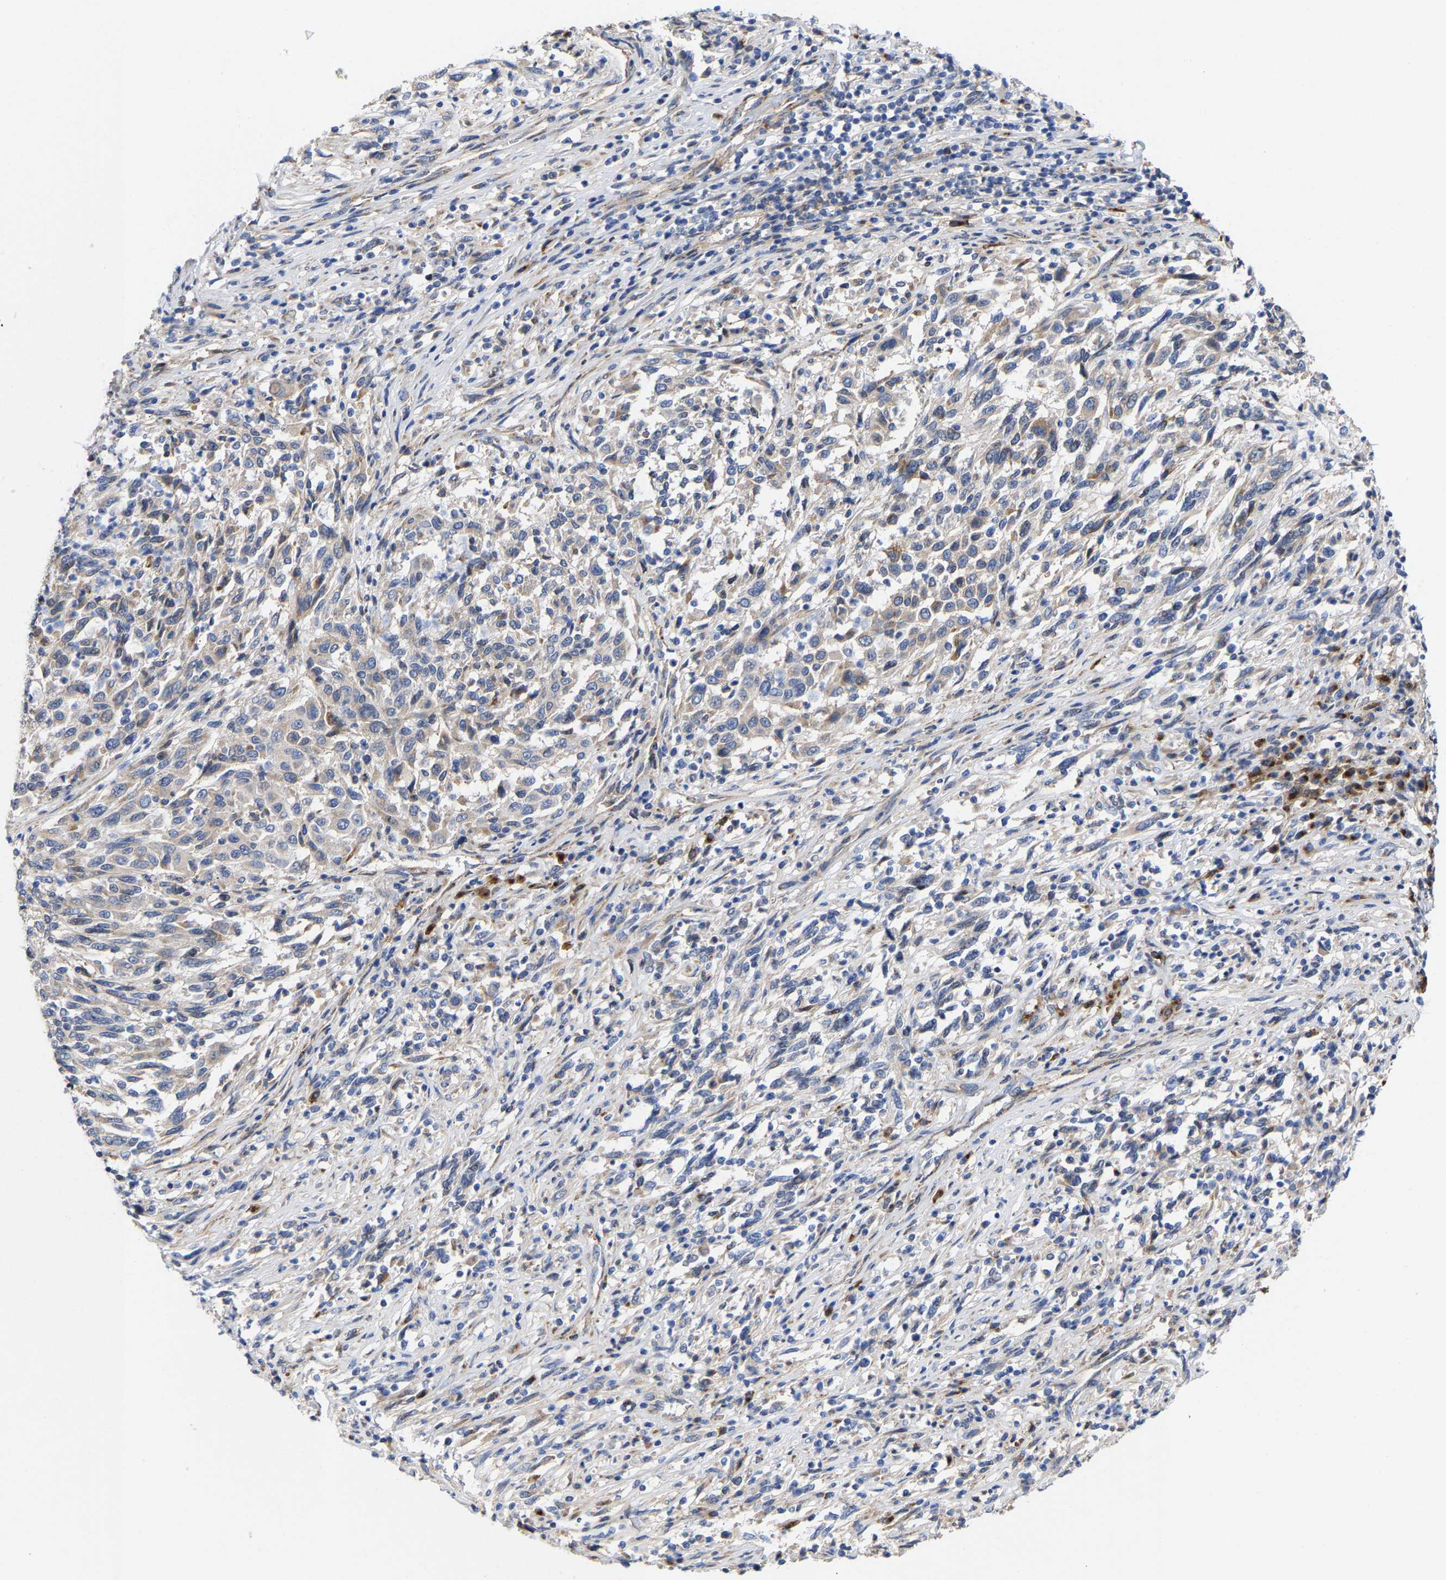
{"staining": {"intensity": "weak", "quantity": "<25%", "location": "cytoplasmic/membranous"}, "tissue": "melanoma", "cell_type": "Tumor cells", "image_type": "cancer", "snomed": [{"axis": "morphology", "description": "Malignant melanoma, Metastatic site"}, {"axis": "topography", "description": "Lymph node"}], "caption": "This photomicrograph is of malignant melanoma (metastatic site) stained with immunohistochemistry (IHC) to label a protein in brown with the nuclei are counter-stained blue. There is no staining in tumor cells.", "gene": "PPP1R15A", "patient": {"sex": "male", "age": 61}}